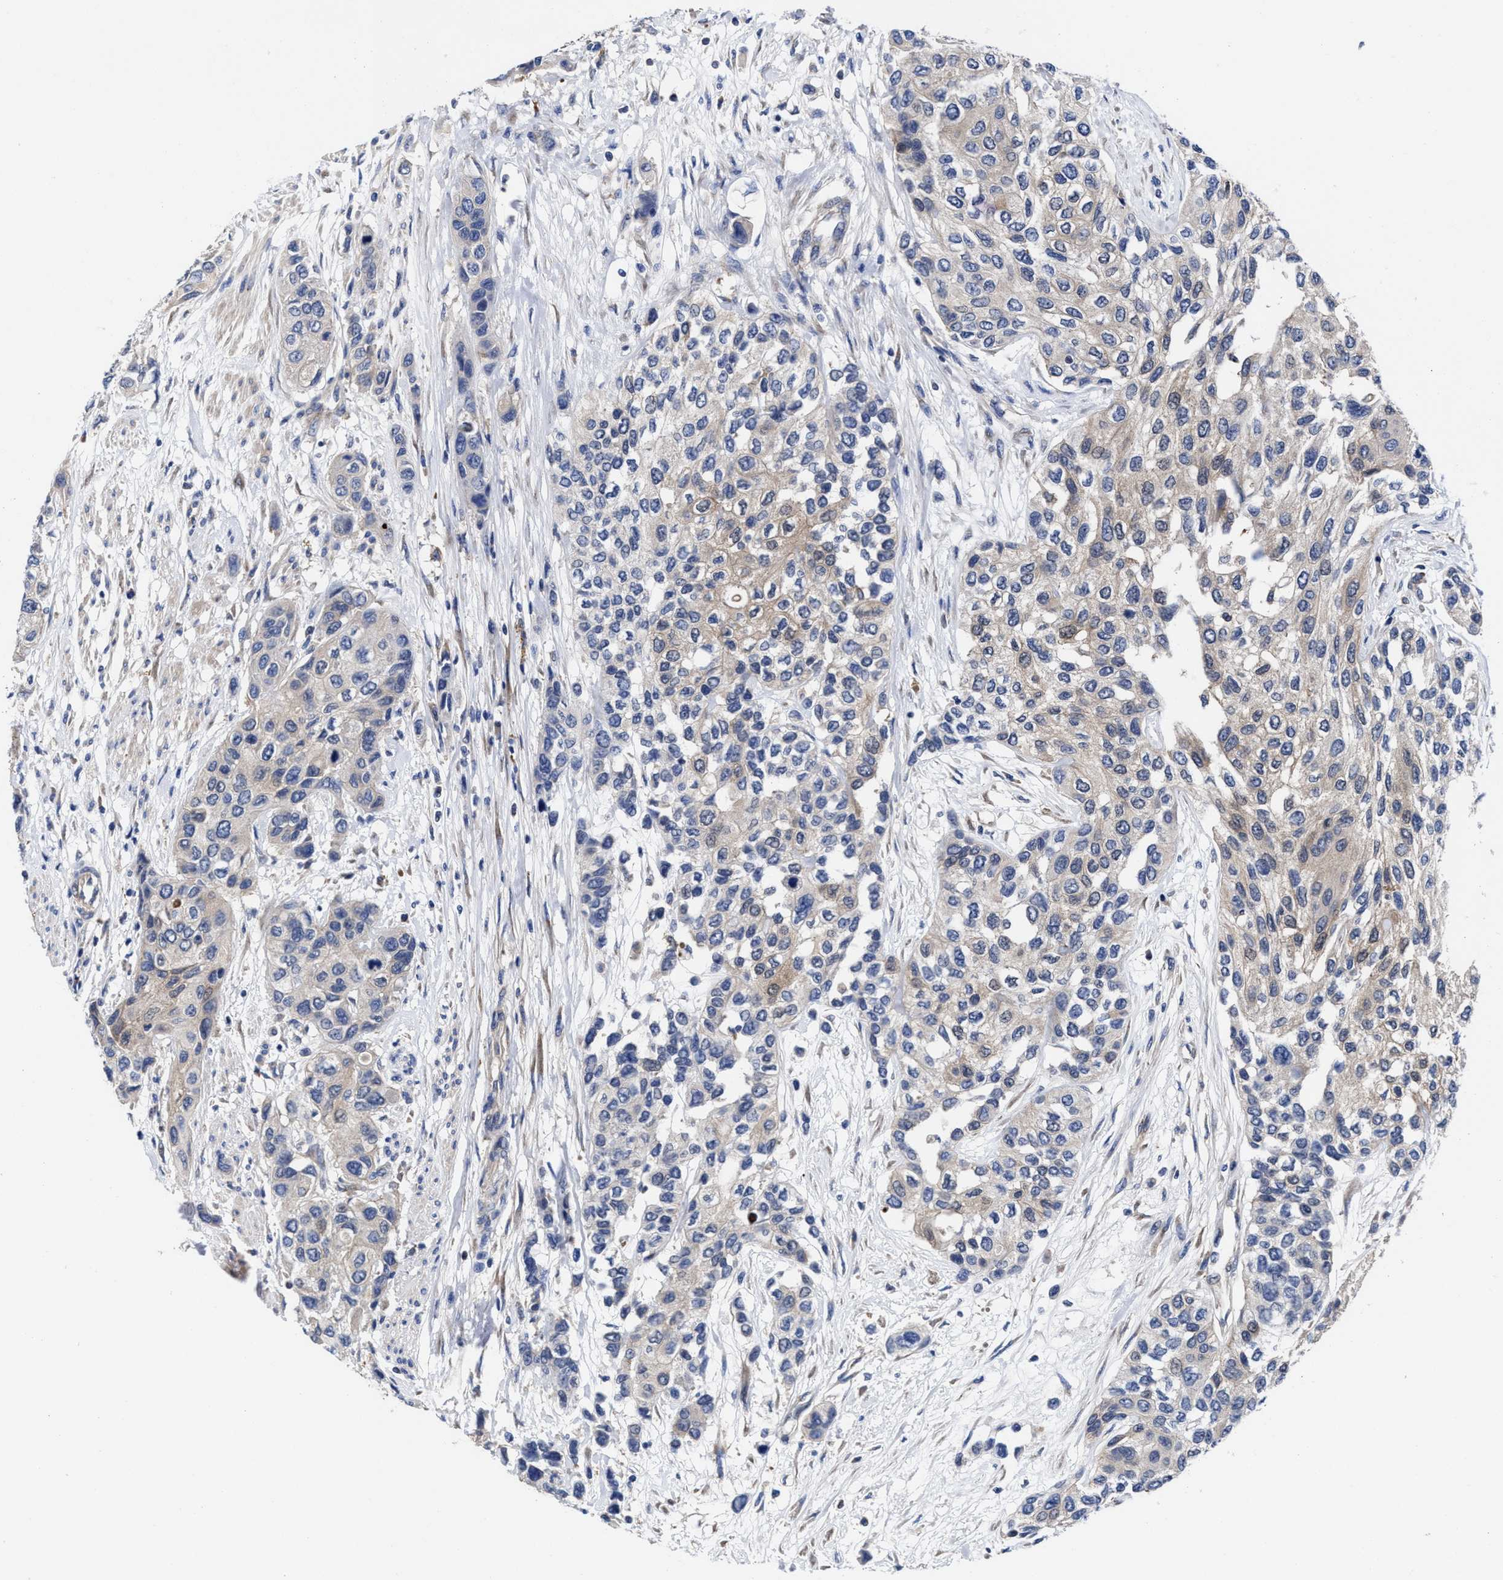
{"staining": {"intensity": "weak", "quantity": ">75%", "location": "cytoplasmic/membranous"}, "tissue": "urothelial cancer", "cell_type": "Tumor cells", "image_type": "cancer", "snomed": [{"axis": "morphology", "description": "Urothelial carcinoma, High grade"}, {"axis": "topography", "description": "Urinary bladder"}], "caption": "A brown stain highlights weak cytoplasmic/membranous positivity of a protein in urothelial cancer tumor cells.", "gene": "TXNDC17", "patient": {"sex": "female", "age": 56}}